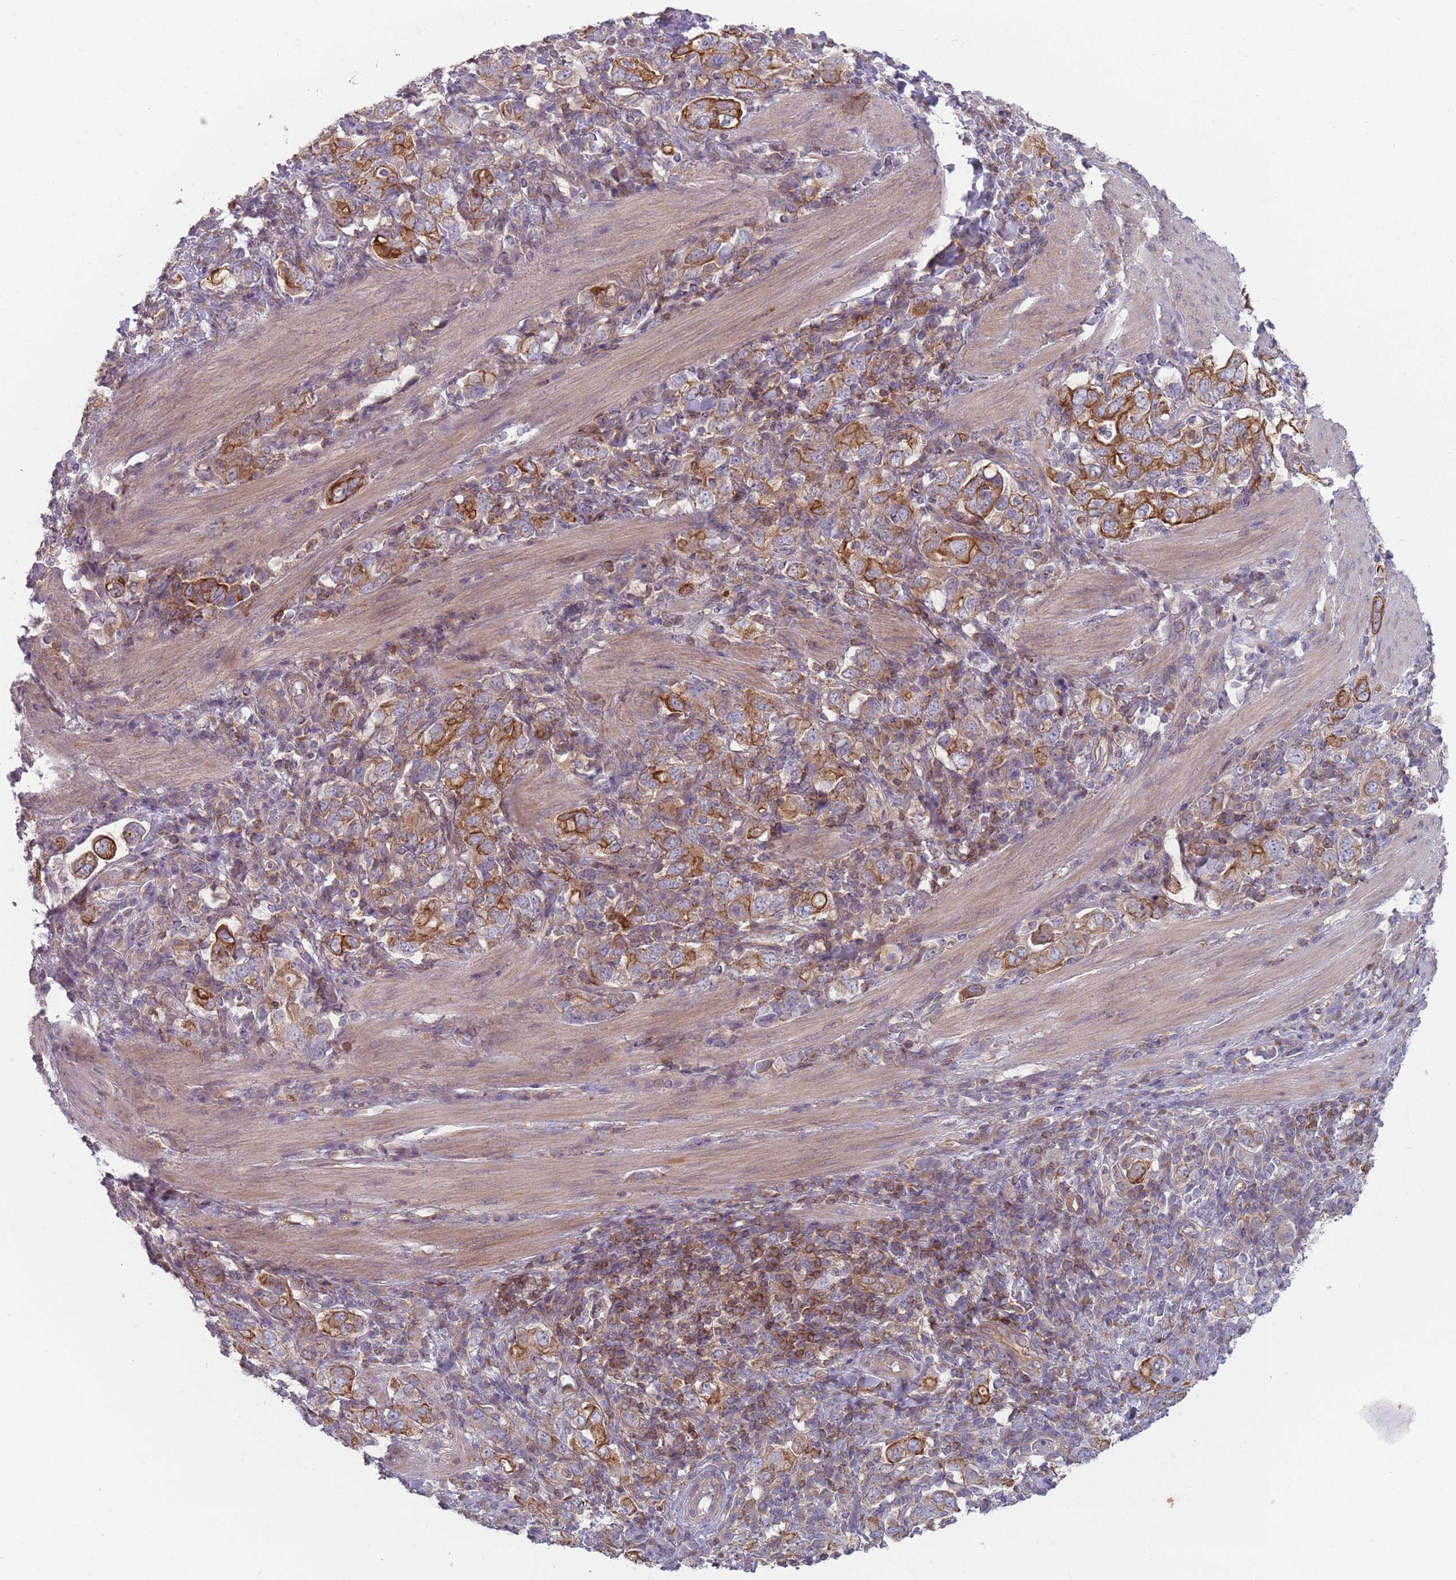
{"staining": {"intensity": "strong", "quantity": ">75%", "location": "cytoplasmic/membranous"}, "tissue": "stomach cancer", "cell_type": "Tumor cells", "image_type": "cancer", "snomed": [{"axis": "morphology", "description": "Adenocarcinoma, NOS"}, {"axis": "topography", "description": "Stomach, upper"}, {"axis": "topography", "description": "Stomach"}], "caption": "This is a micrograph of immunohistochemistry staining of adenocarcinoma (stomach), which shows strong expression in the cytoplasmic/membranous of tumor cells.", "gene": "HSBP1L1", "patient": {"sex": "male", "age": 62}}